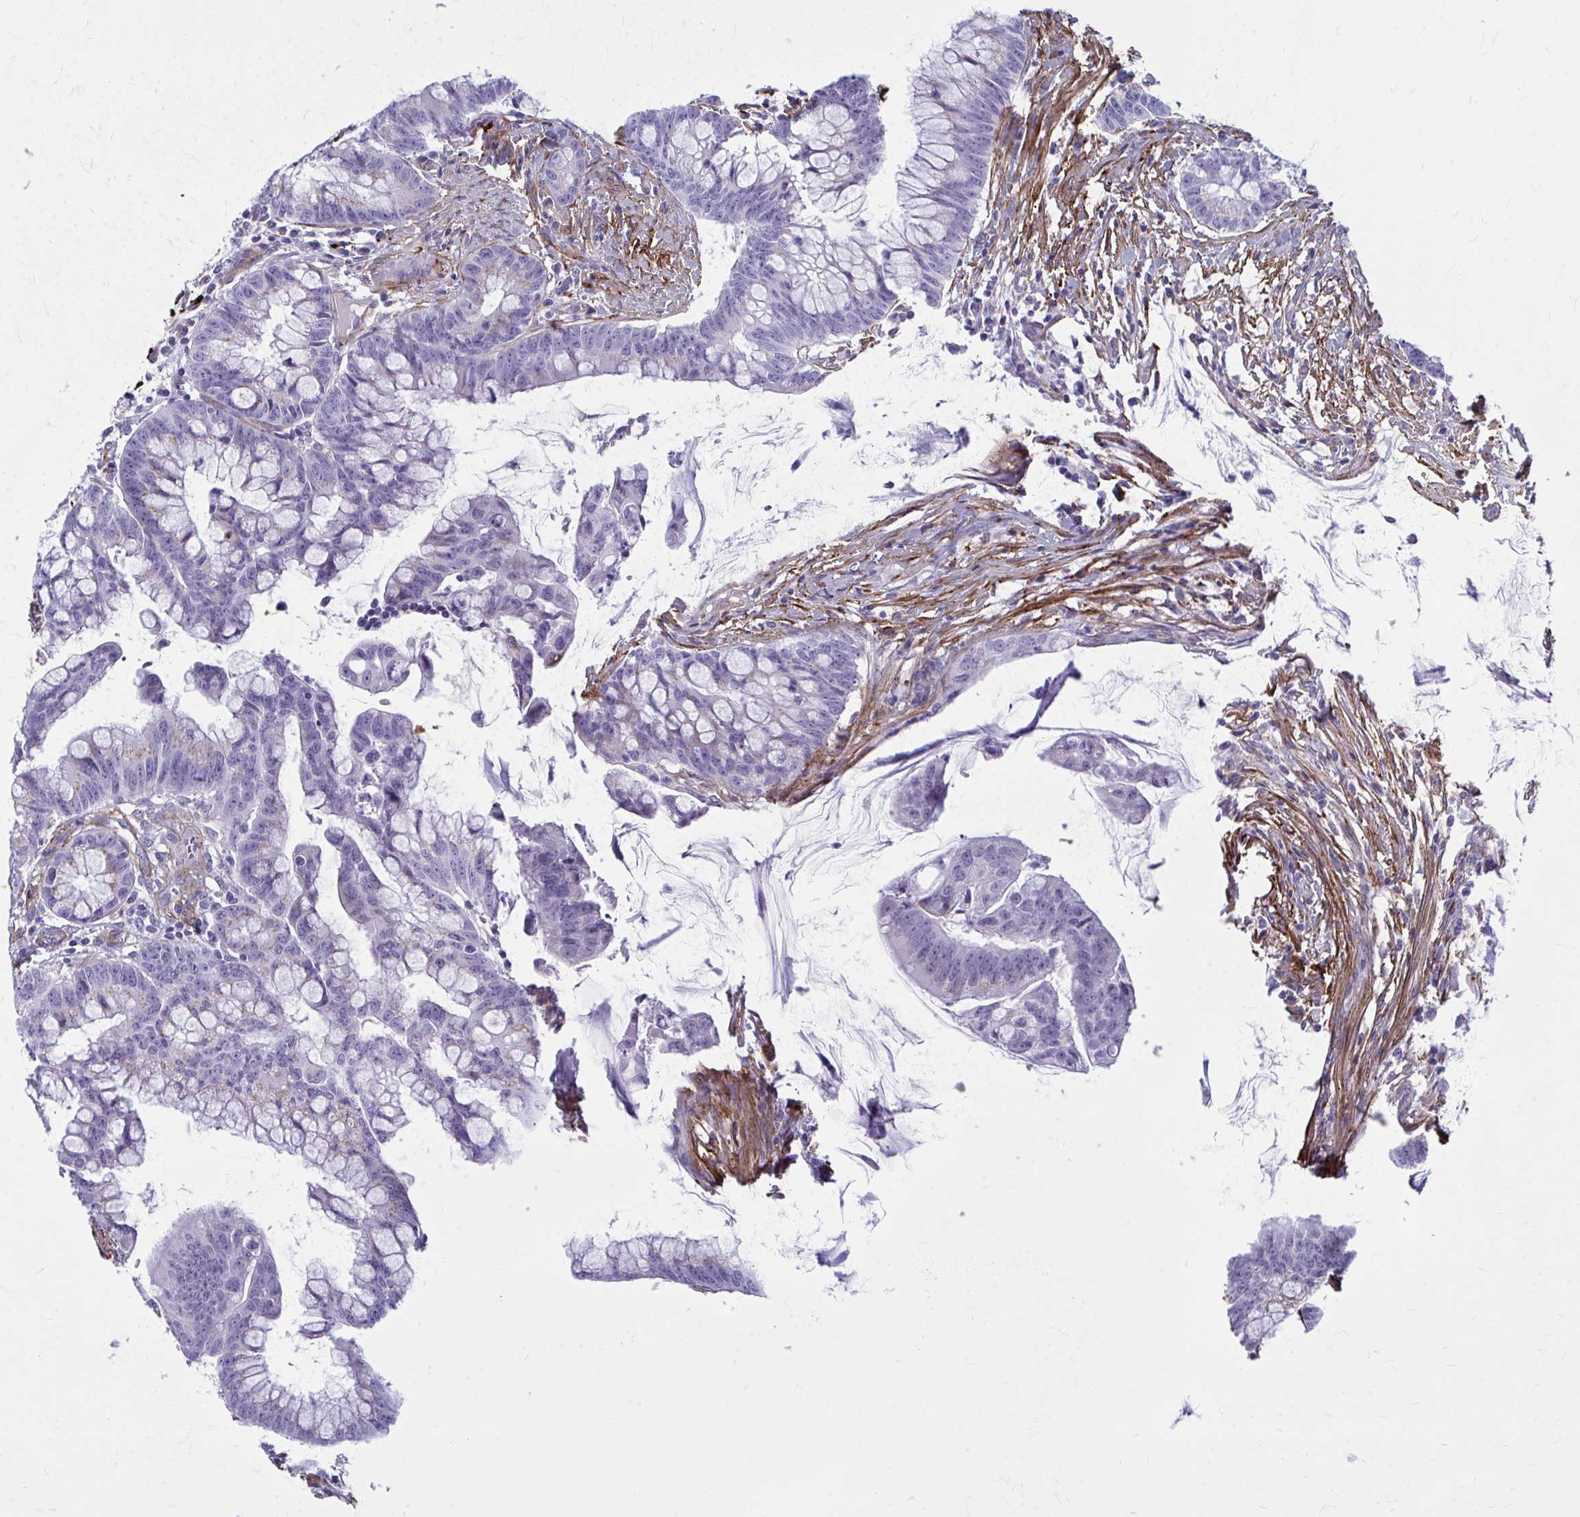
{"staining": {"intensity": "negative", "quantity": "none", "location": "none"}, "tissue": "colorectal cancer", "cell_type": "Tumor cells", "image_type": "cancer", "snomed": [{"axis": "morphology", "description": "Adenocarcinoma, NOS"}, {"axis": "topography", "description": "Colon"}], "caption": "This is a micrograph of immunohistochemistry (IHC) staining of adenocarcinoma (colorectal), which shows no positivity in tumor cells. (DAB (3,3'-diaminobenzidine) immunohistochemistry (IHC) with hematoxylin counter stain).", "gene": "AKAP12", "patient": {"sex": "male", "age": 62}}